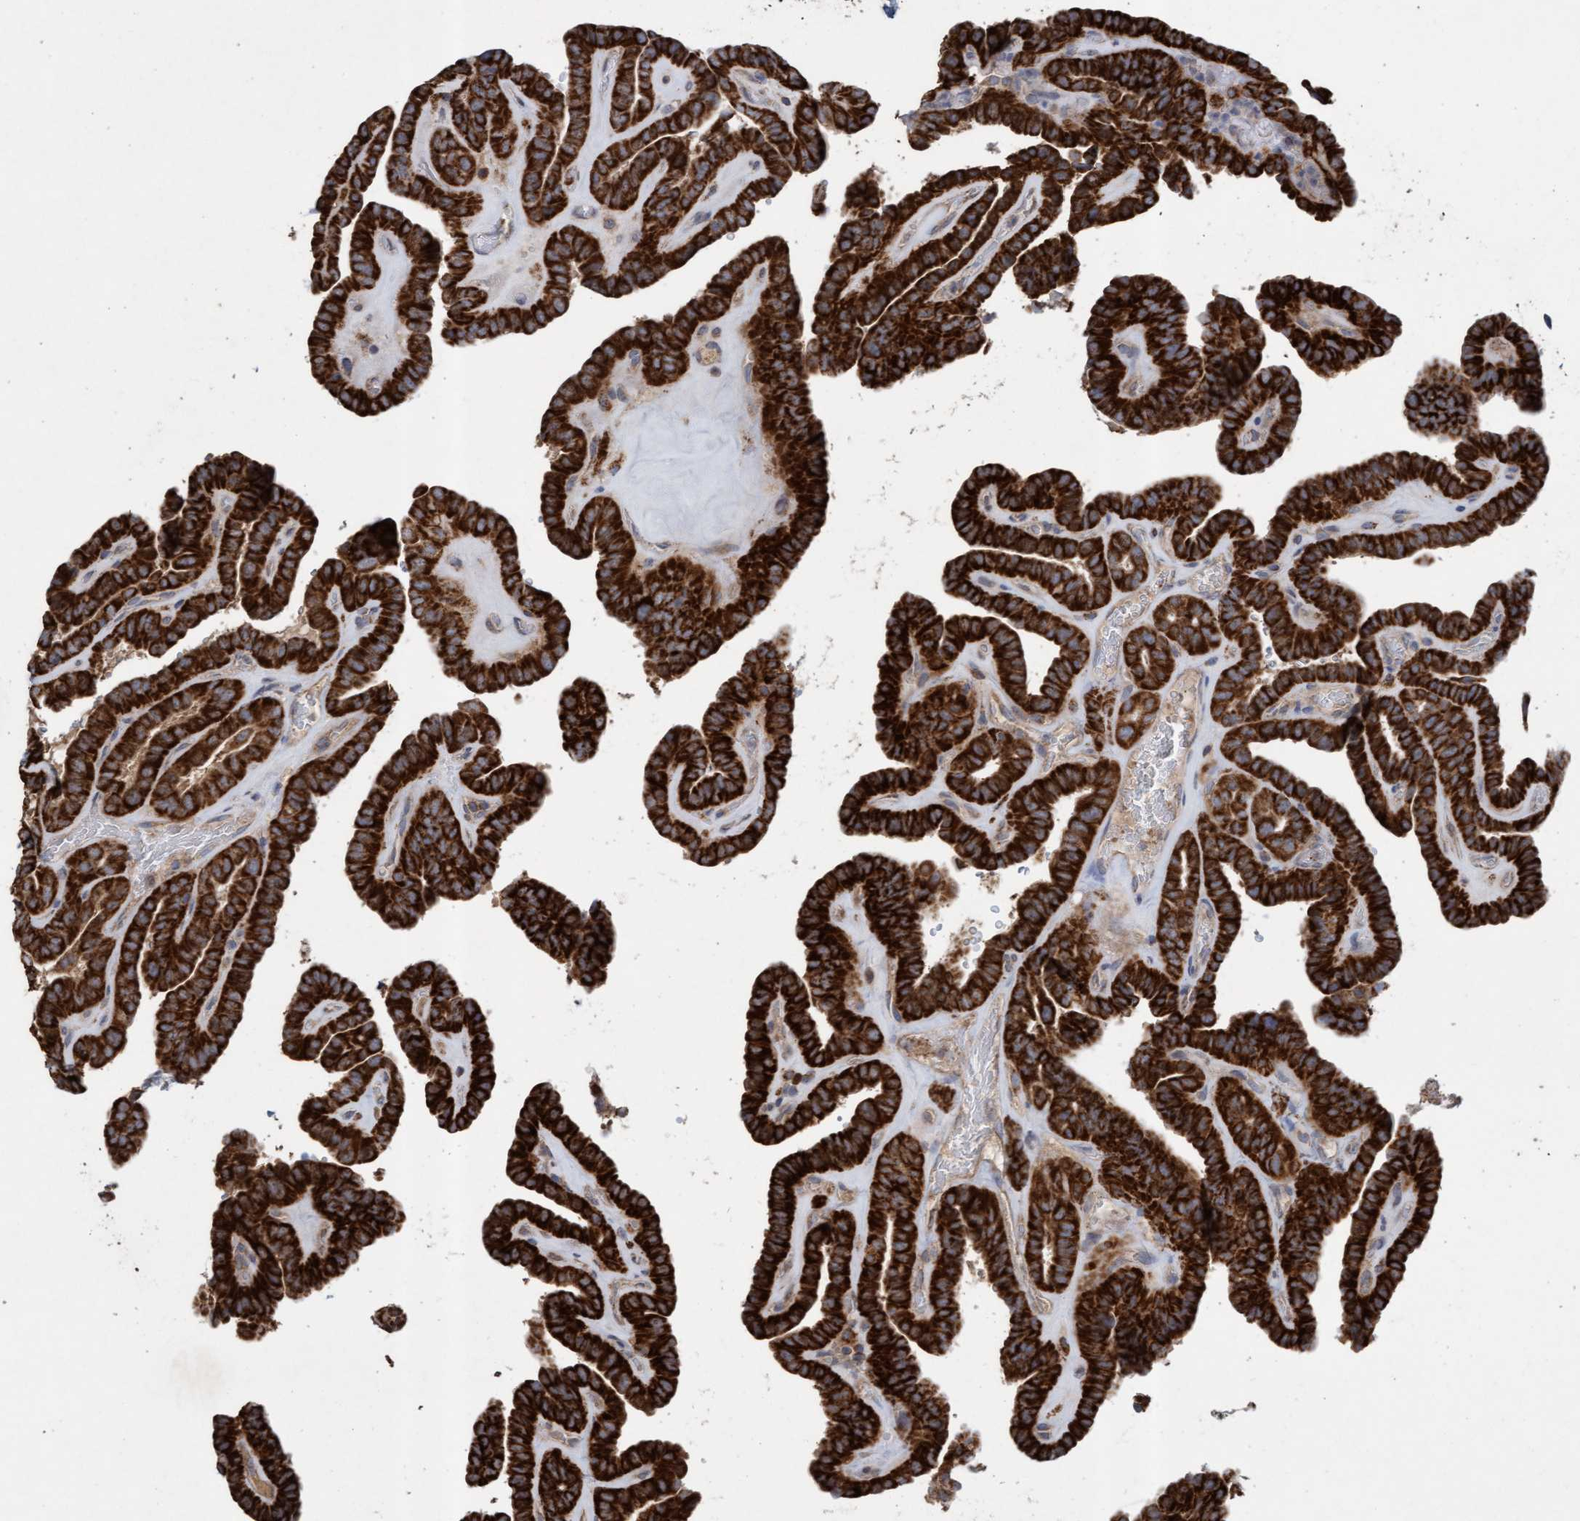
{"staining": {"intensity": "strong", "quantity": ">75%", "location": "cytoplasmic/membranous"}, "tissue": "thyroid cancer", "cell_type": "Tumor cells", "image_type": "cancer", "snomed": [{"axis": "morphology", "description": "Papillary adenocarcinoma, NOS"}, {"axis": "topography", "description": "Thyroid gland"}], "caption": "Immunohistochemical staining of human papillary adenocarcinoma (thyroid) shows high levels of strong cytoplasmic/membranous protein positivity in approximately >75% of tumor cells.", "gene": "ATPAF2", "patient": {"sex": "male", "age": 77}}